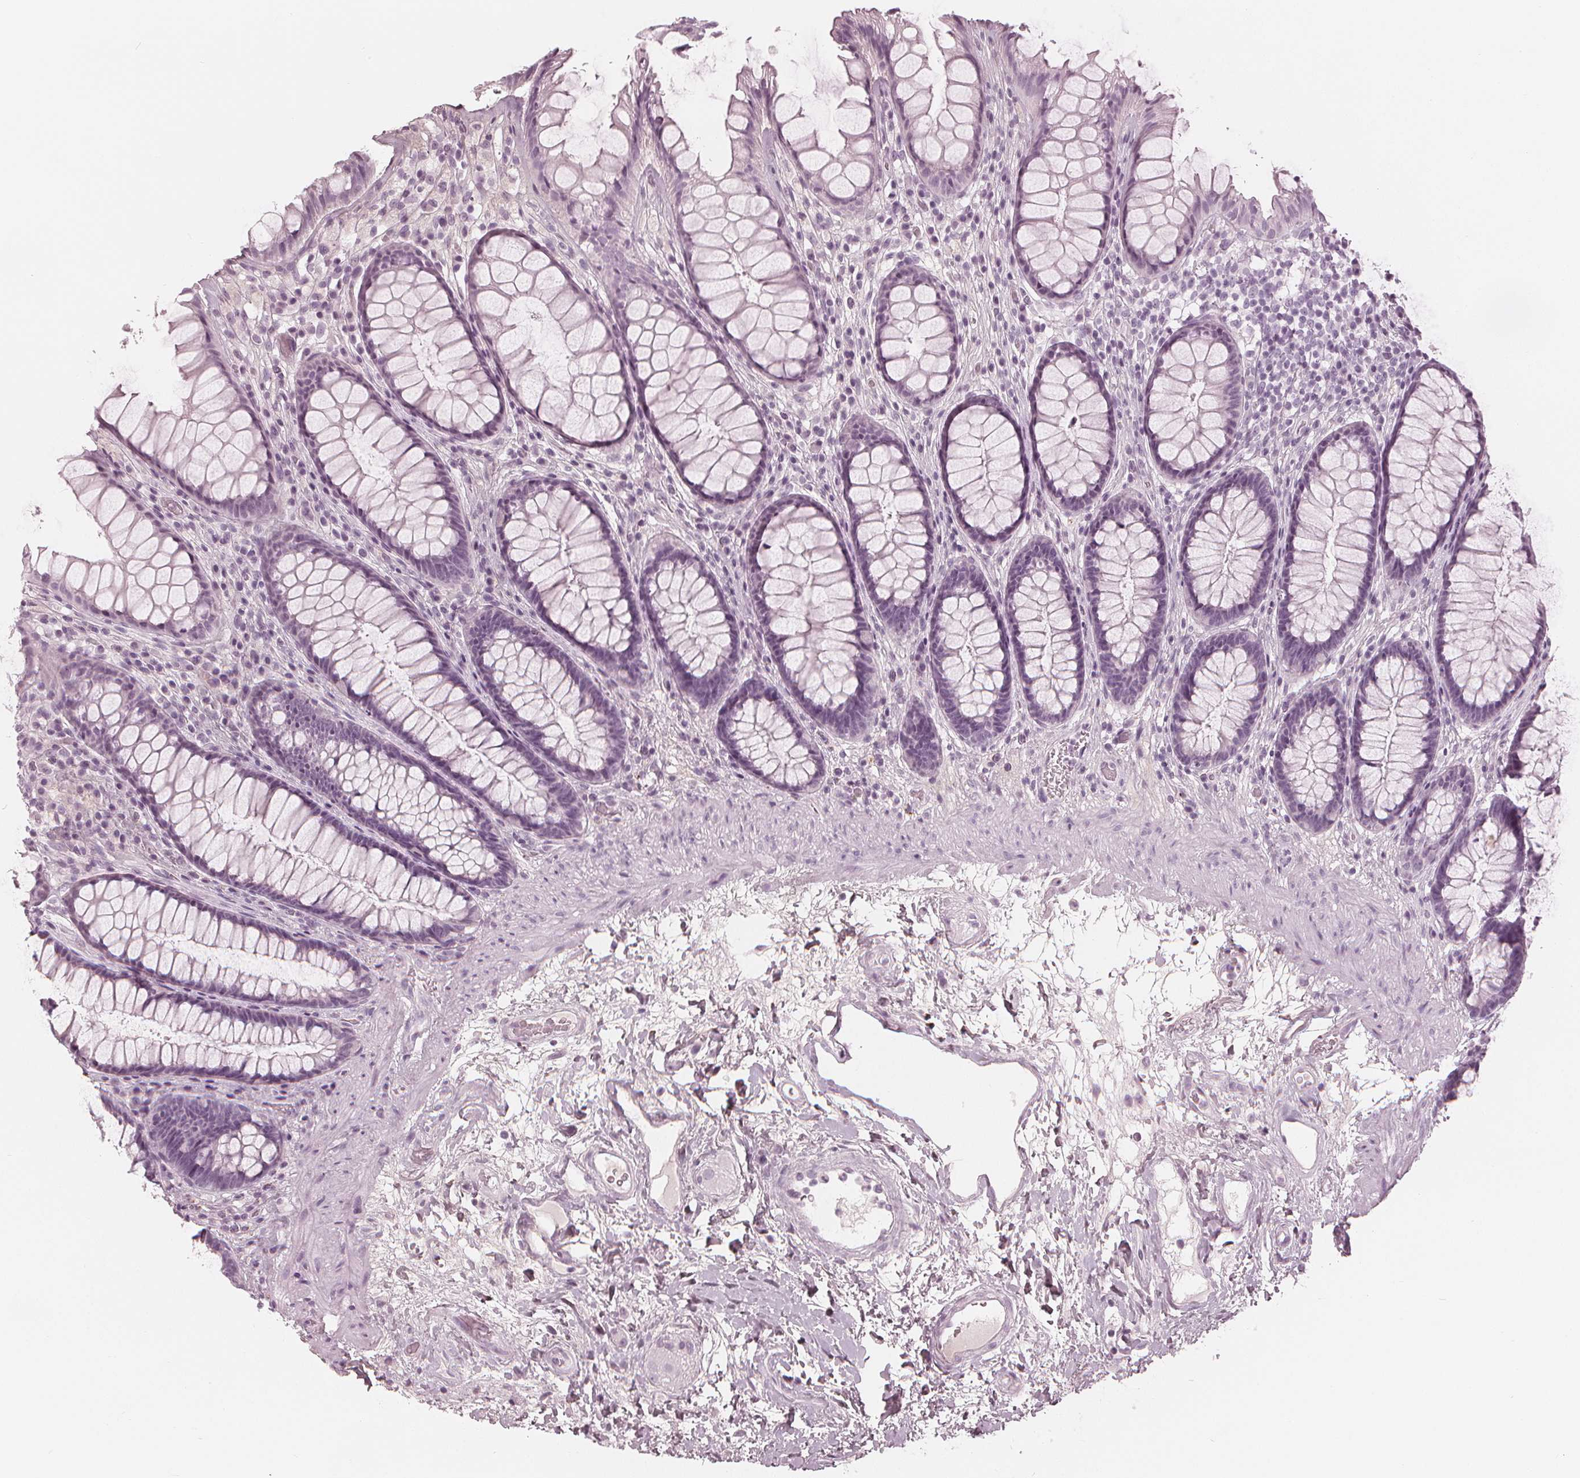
{"staining": {"intensity": "negative", "quantity": "none", "location": "none"}, "tissue": "rectum", "cell_type": "Glandular cells", "image_type": "normal", "snomed": [{"axis": "morphology", "description": "Normal tissue, NOS"}, {"axis": "topography", "description": "Rectum"}], "caption": "High power microscopy micrograph of an IHC photomicrograph of benign rectum, revealing no significant expression in glandular cells. (Immunohistochemistry (ihc), brightfield microscopy, high magnification).", "gene": "PAEP", "patient": {"sex": "male", "age": 72}}